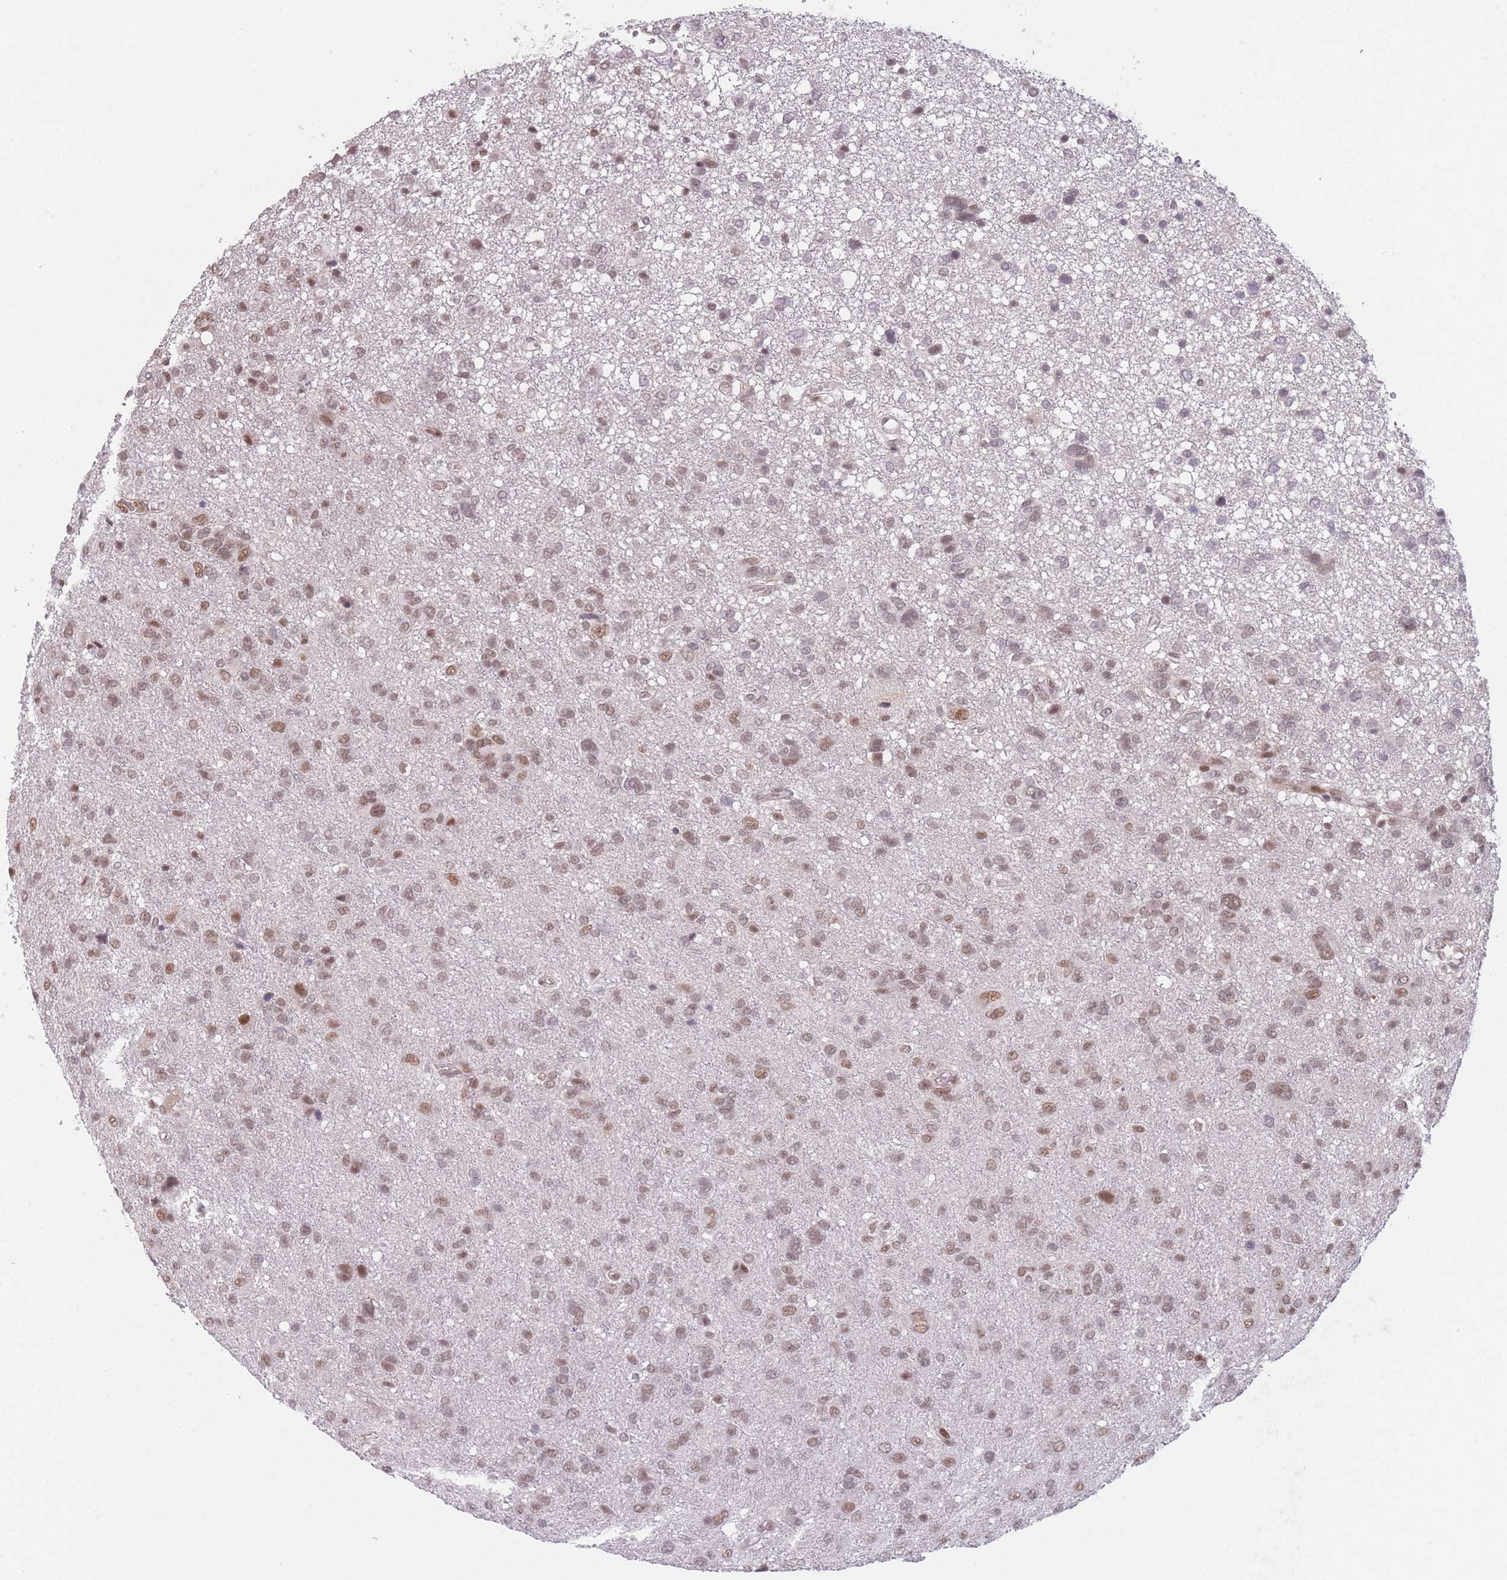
{"staining": {"intensity": "moderate", "quantity": ">75%", "location": "nuclear"}, "tissue": "glioma", "cell_type": "Tumor cells", "image_type": "cancer", "snomed": [{"axis": "morphology", "description": "Glioma, malignant, High grade"}, {"axis": "topography", "description": "Brain"}], "caption": "DAB immunohistochemical staining of human malignant high-grade glioma demonstrates moderate nuclear protein expression in approximately >75% of tumor cells.", "gene": "SUPT6H", "patient": {"sex": "female", "age": 59}}